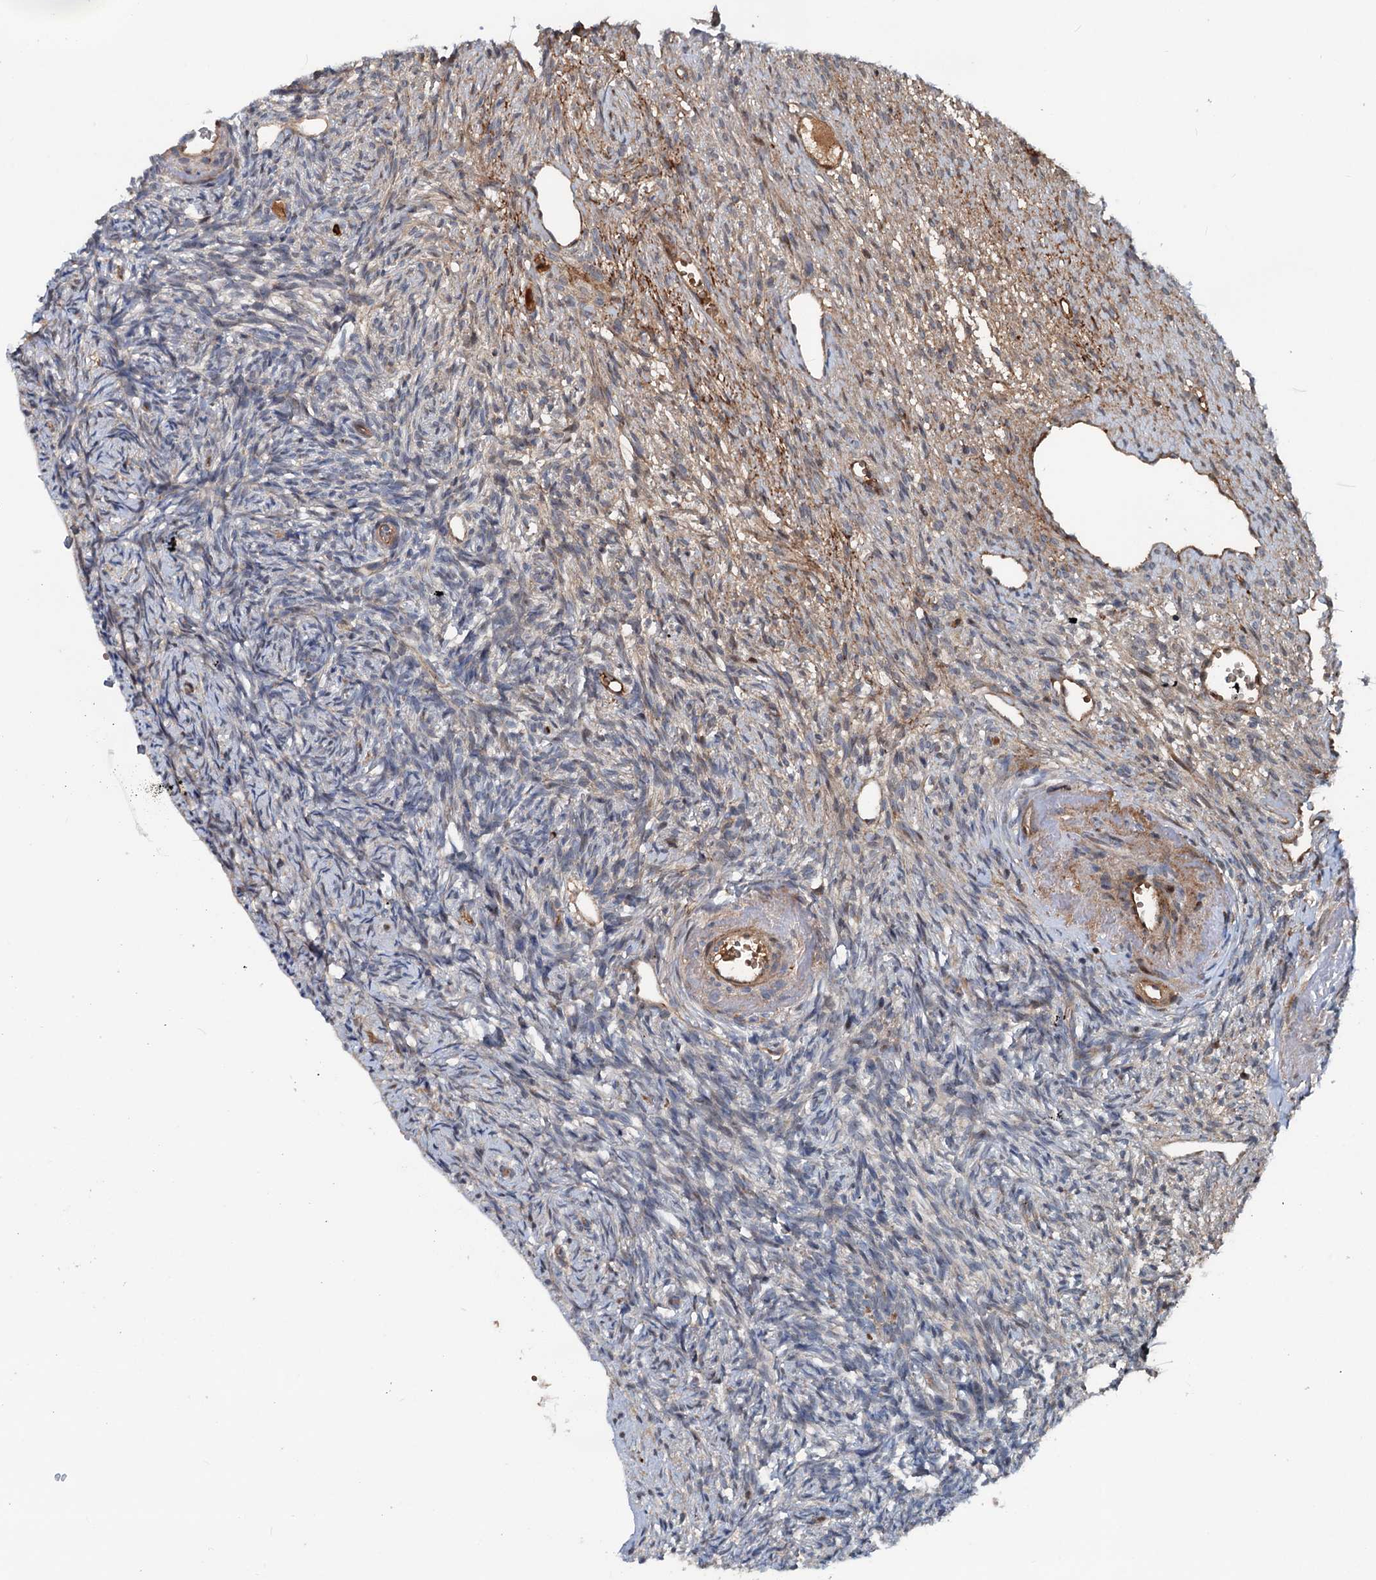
{"staining": {"intensity": "weak", "quantity": "<25%", "location": "cytoplasmic/membranous"}, "tissue": "ovary", "cell_type": "Ovarian stroma cells", "image_type": "normal", "snomed": [{"axis": "morphology", "description": "Normal tissue, NOS"}, {"axis": "topography", "description": "Ovary"}], "caption": "This is a micrograph of immunohistochemistry staining of normal ovary, which shows no positivity in ovarian stroma cells.", "gene": "TEDC1", "patient": {"sex": "female", "age": 51}}